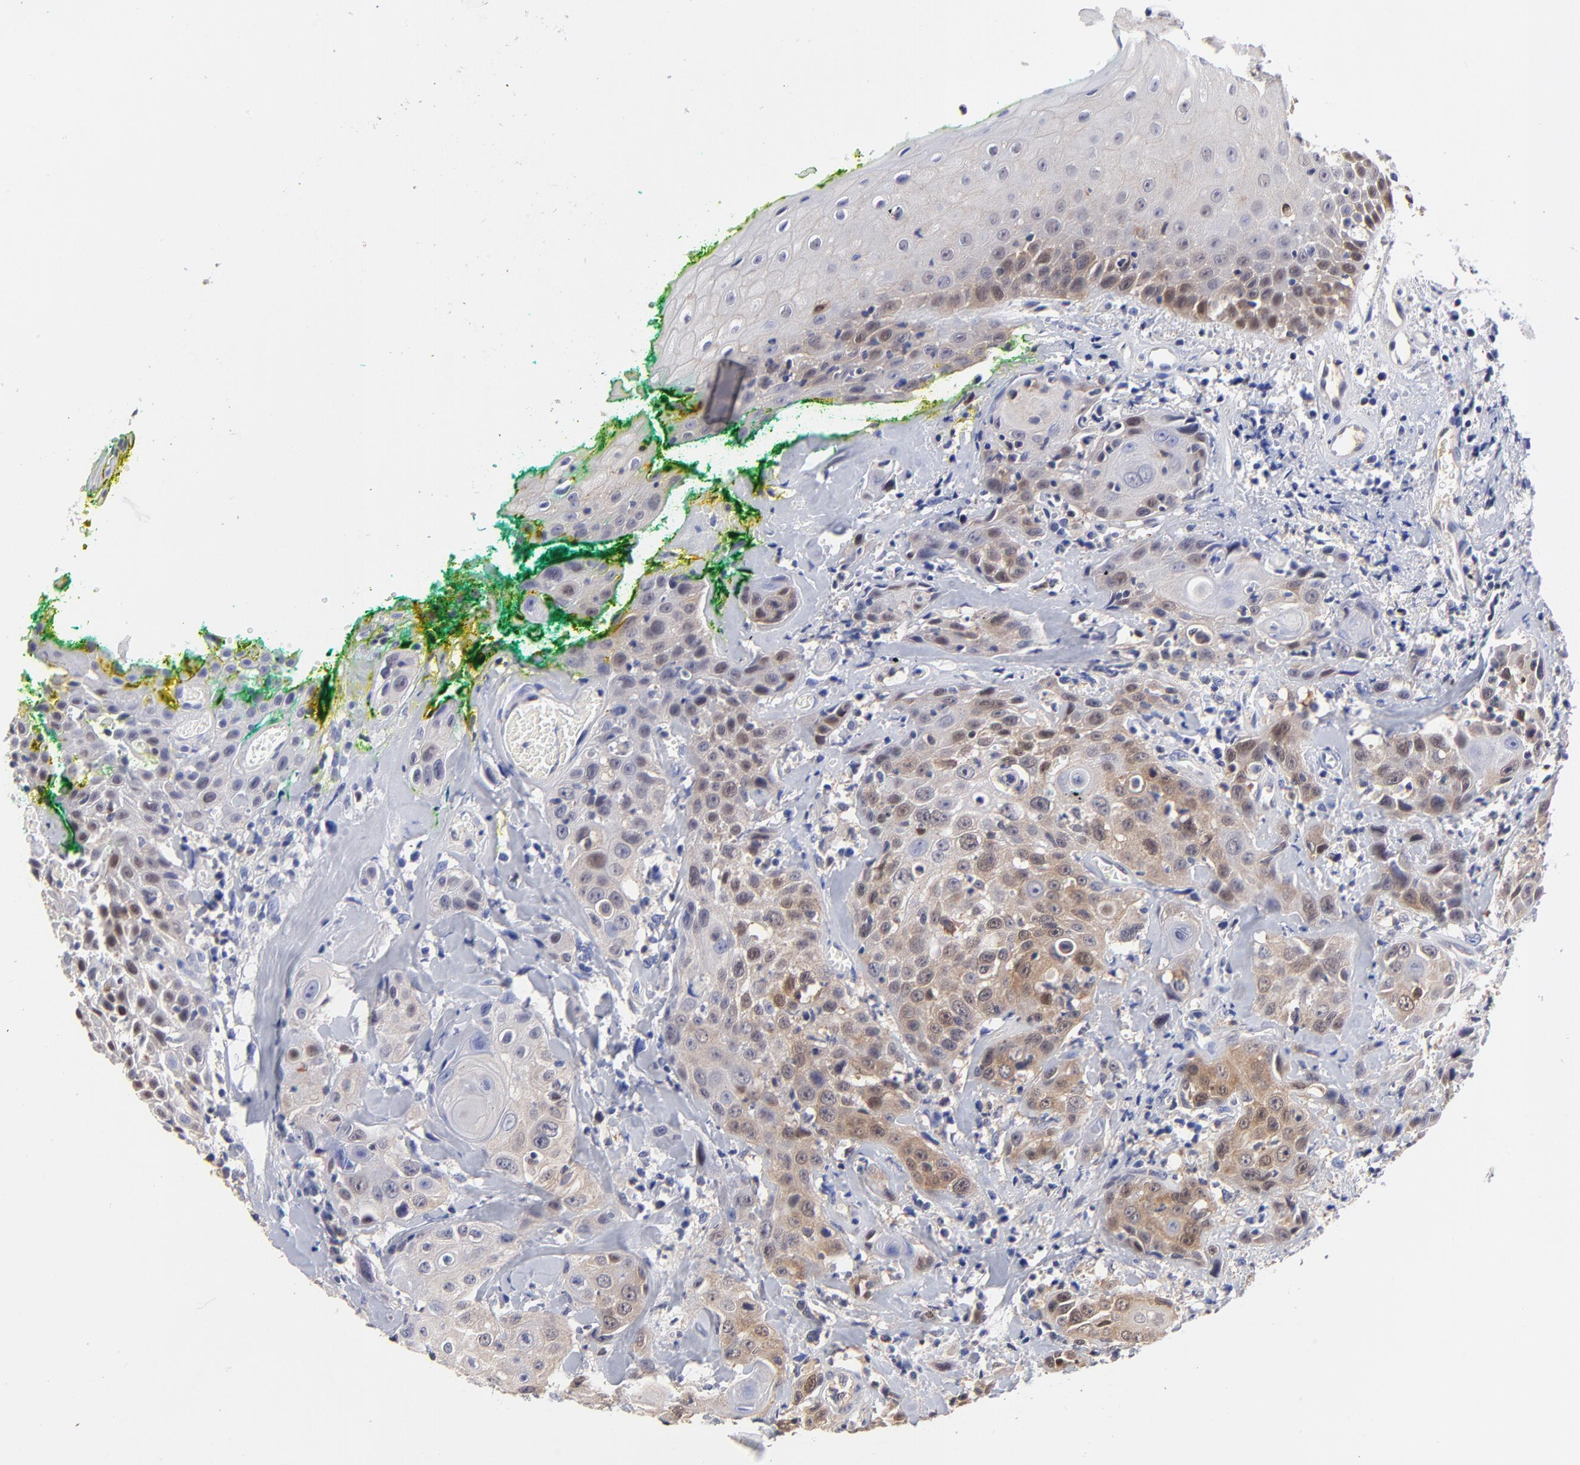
{"staining": {"intensity": "moderate", "quantity": "25%-75%", "location": "cytoplasmic/membranous,nuclear"}, "tissue": "head and neck cancer", "cell_type": "Tumor cells", "image_type": "cancer", "snomed": [{"axis": "morphology", "description": "Squamous cell carcinoma, NOS"}, {"axis": "topography", "description": "Oral tissue"}, {"axis": "topography", "description": "Head-Neck"}], "caption": "Head and neck squamous cell carcinoma stained for a protein (brown) shows moderate cytoplasmic/membranous and nuclear positive positivity in about 25%-75% of tumor cells.", "gene": "DCTPP1", "patient": {"sex": "female", "age": 82}}